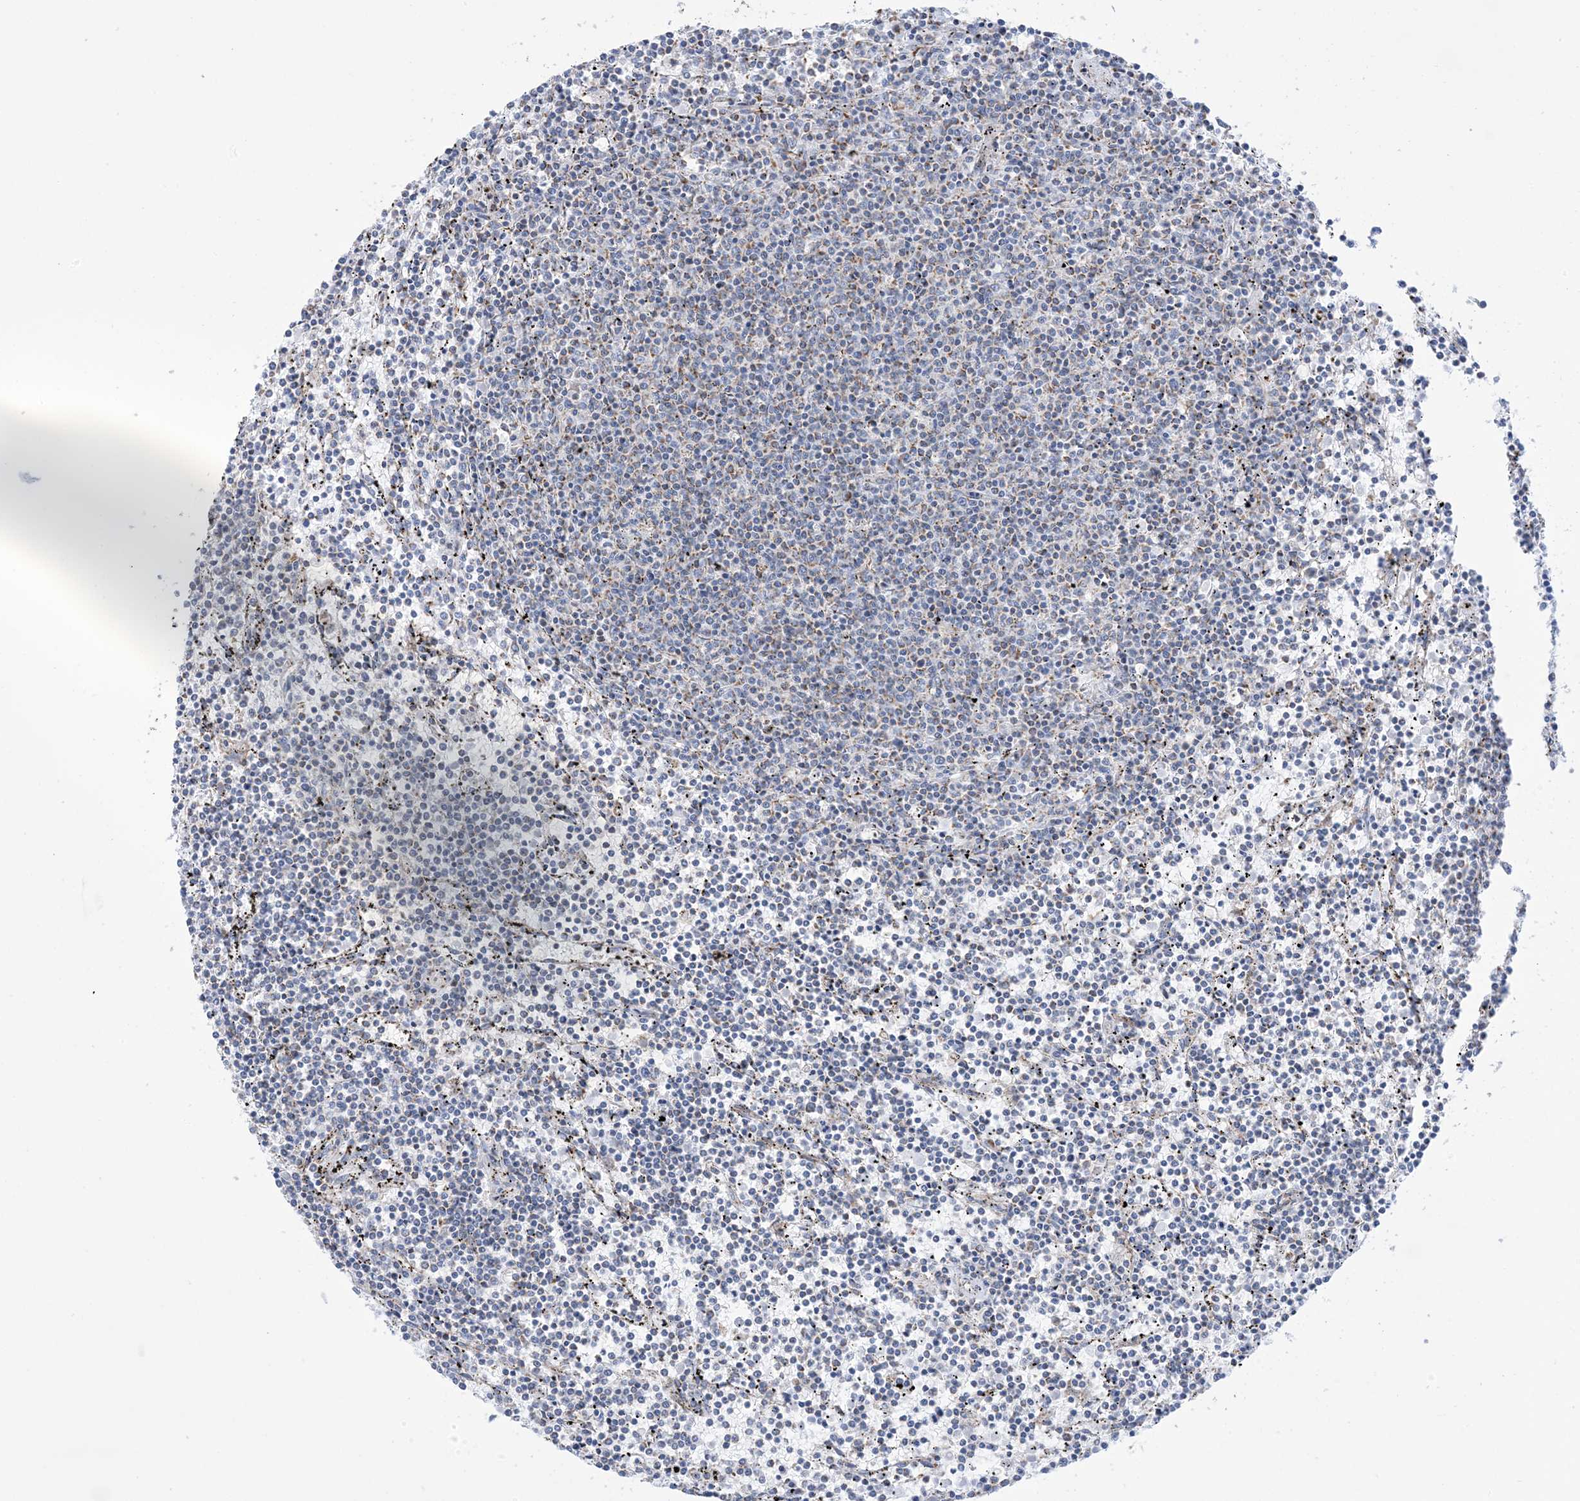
{"staining": {"intensity": "negative", "quantity": "none", "location": "none"}, "tissue": "lymphoma", "cell_type": "Tumor cells", "image_type": "cancer", "snomed": [{"axis": "morphology", "description": "Malignant lymphoma, non-Hodgkin's type, Low grade"}, {"axis": "topography", "description": "Spleen"}], "caption": "DAB immunohistochemical staining of lymphoma shows no significant positivity in tumor cells.", "gene": "SAMM50", "patient": {"sex": "female", "age": 50}}